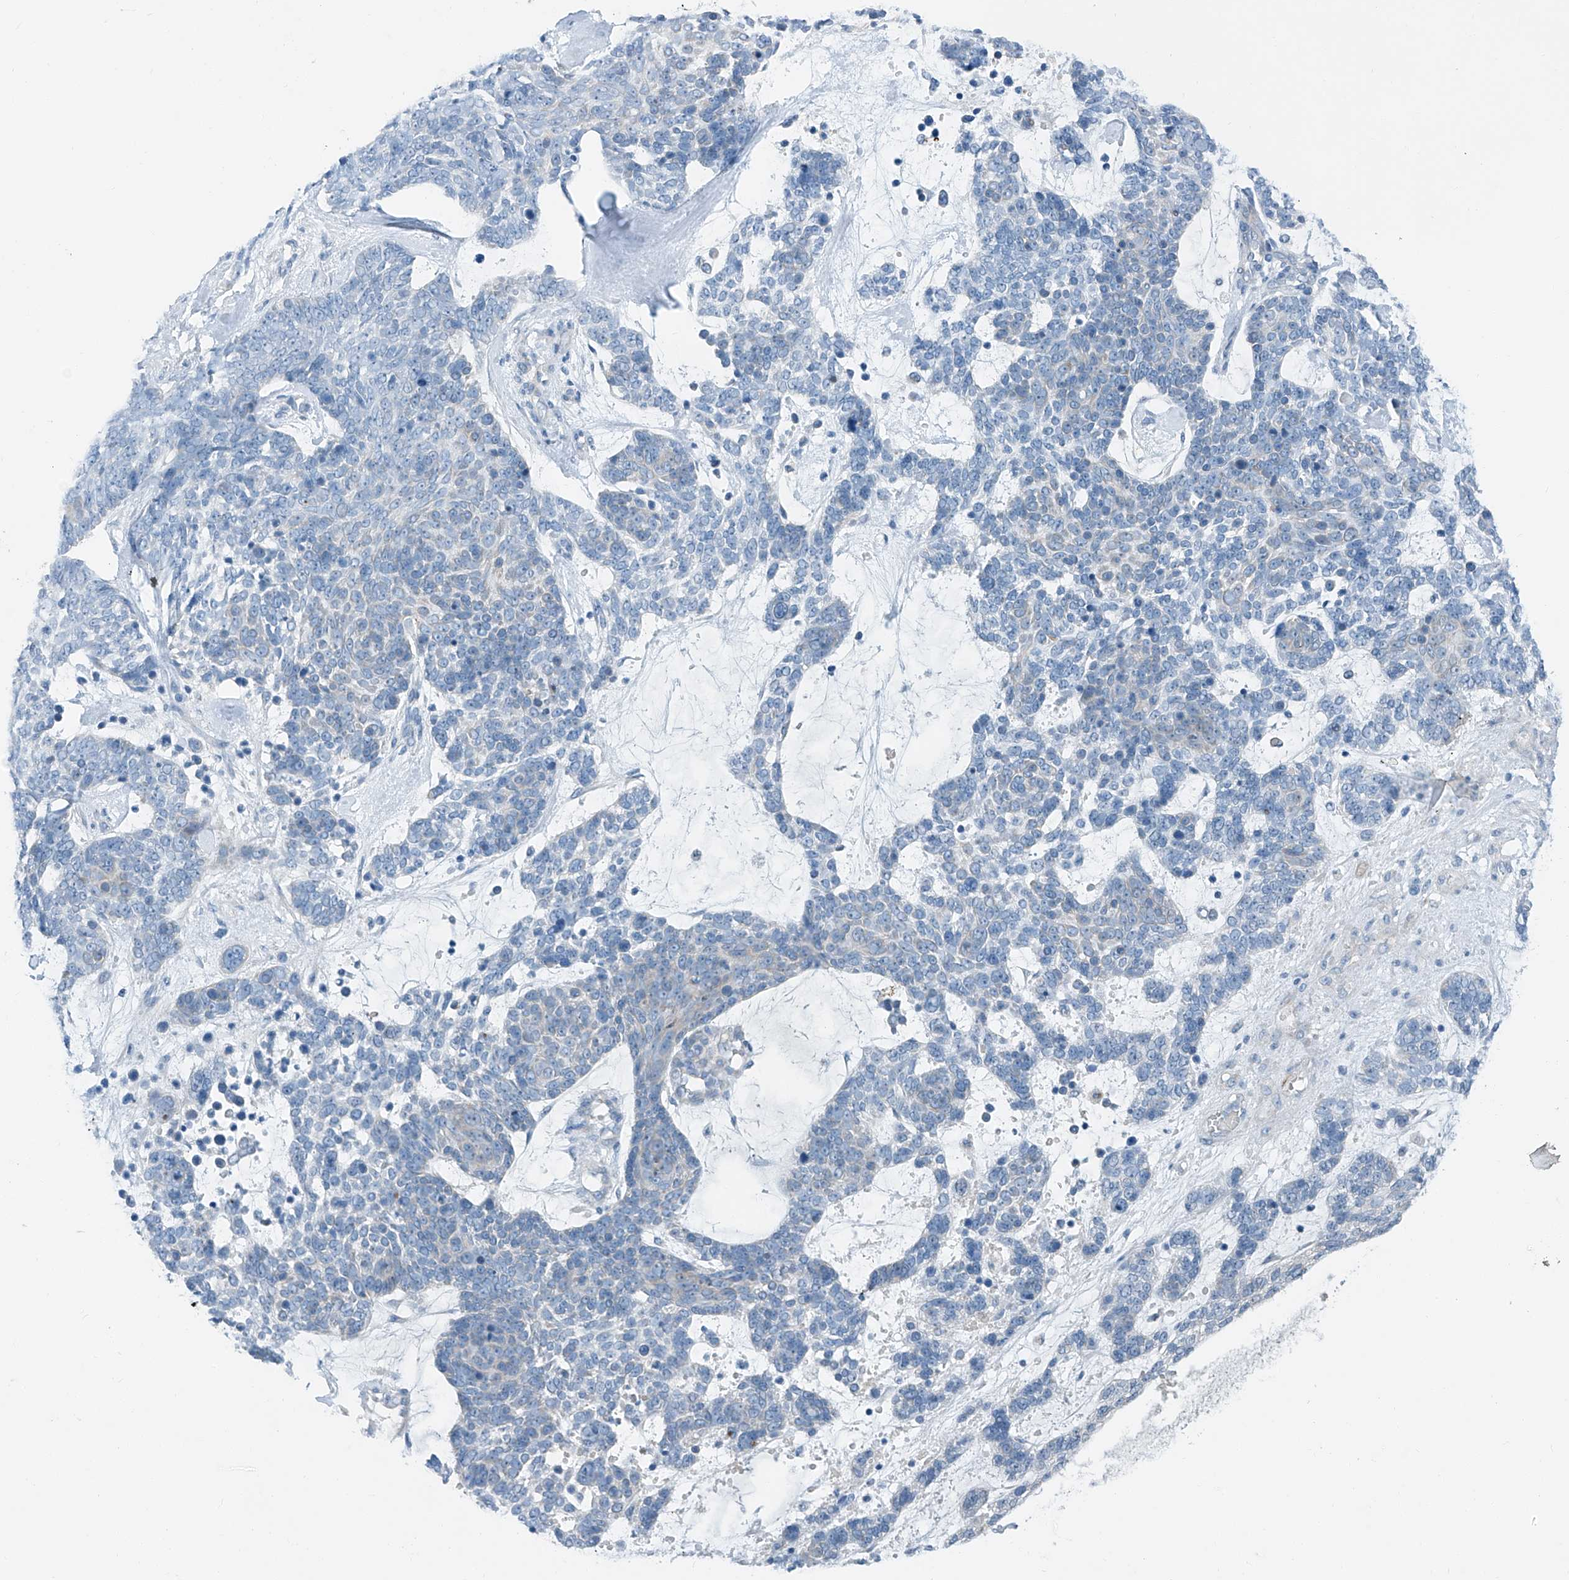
{"staining": {"intensity": "negative", "quantity": "none", "location": "none"}, "tissue": "skin cancer", "cell_type": "Tumor cells", "image_type": "cancer", "snomed": [{"axis": "morphology", "description": "Basal cell carcinoma"}, {"axis": "topography", "description": "Skin"}], "caption": "The immunohistochemistry histopathology image has no significant expression in tumor cells of skin basal cell carcinoma tissue.", "gene": "MDGA1", "patient": {"sex": "female", "age": 81}}